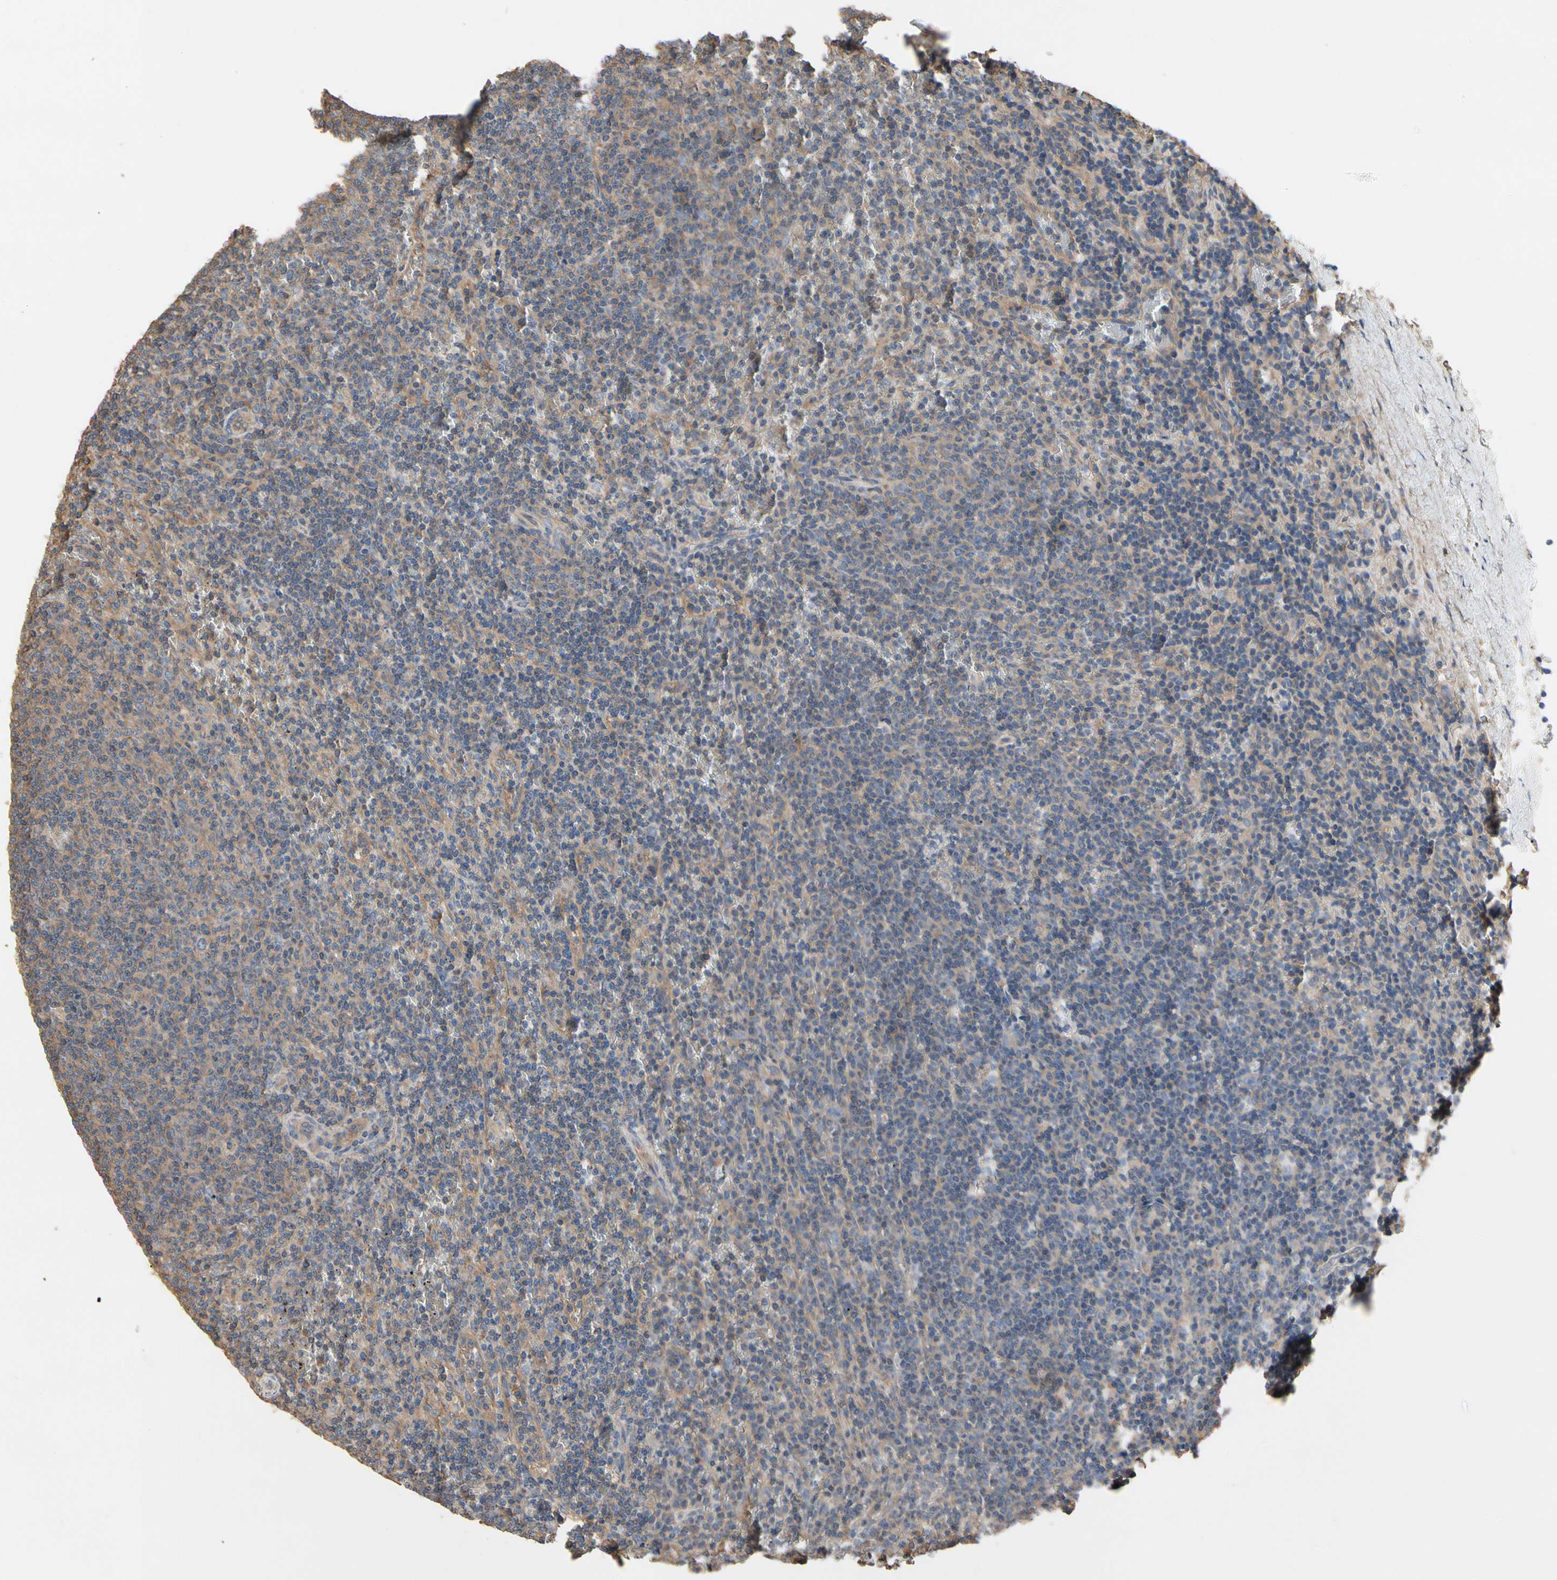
{"staining": {"intensity": "weak", "quantity": "25%-75%", "location": "cytoplasmic/membranous"}, "tissue": "lymphoma", "cell_type": "Tumor cells", "image_type": "cancer", "snomed": [{"axis": "morphology", "description": "Malignant lymphoma, non-Hodgkin's type, Low grade"}, {"axis": "topography", "description": "Spleen"}], "caption": "Immunohistochemistry staining of low-grade malignant lymphoma, non-Hodgkin's type, which demonstrates low levels of weak cytoplasmic/membranous positivity in about 25%-75% of tumor cells indicating weak cytoplasmic/membranous protein expression. The staining was performed using DAB (brown) for protein detection and nuclei were counterstained in hematoxylin (blue).", "gene": "PDZK1", "patient": {"sex": "female", "age": 50}}